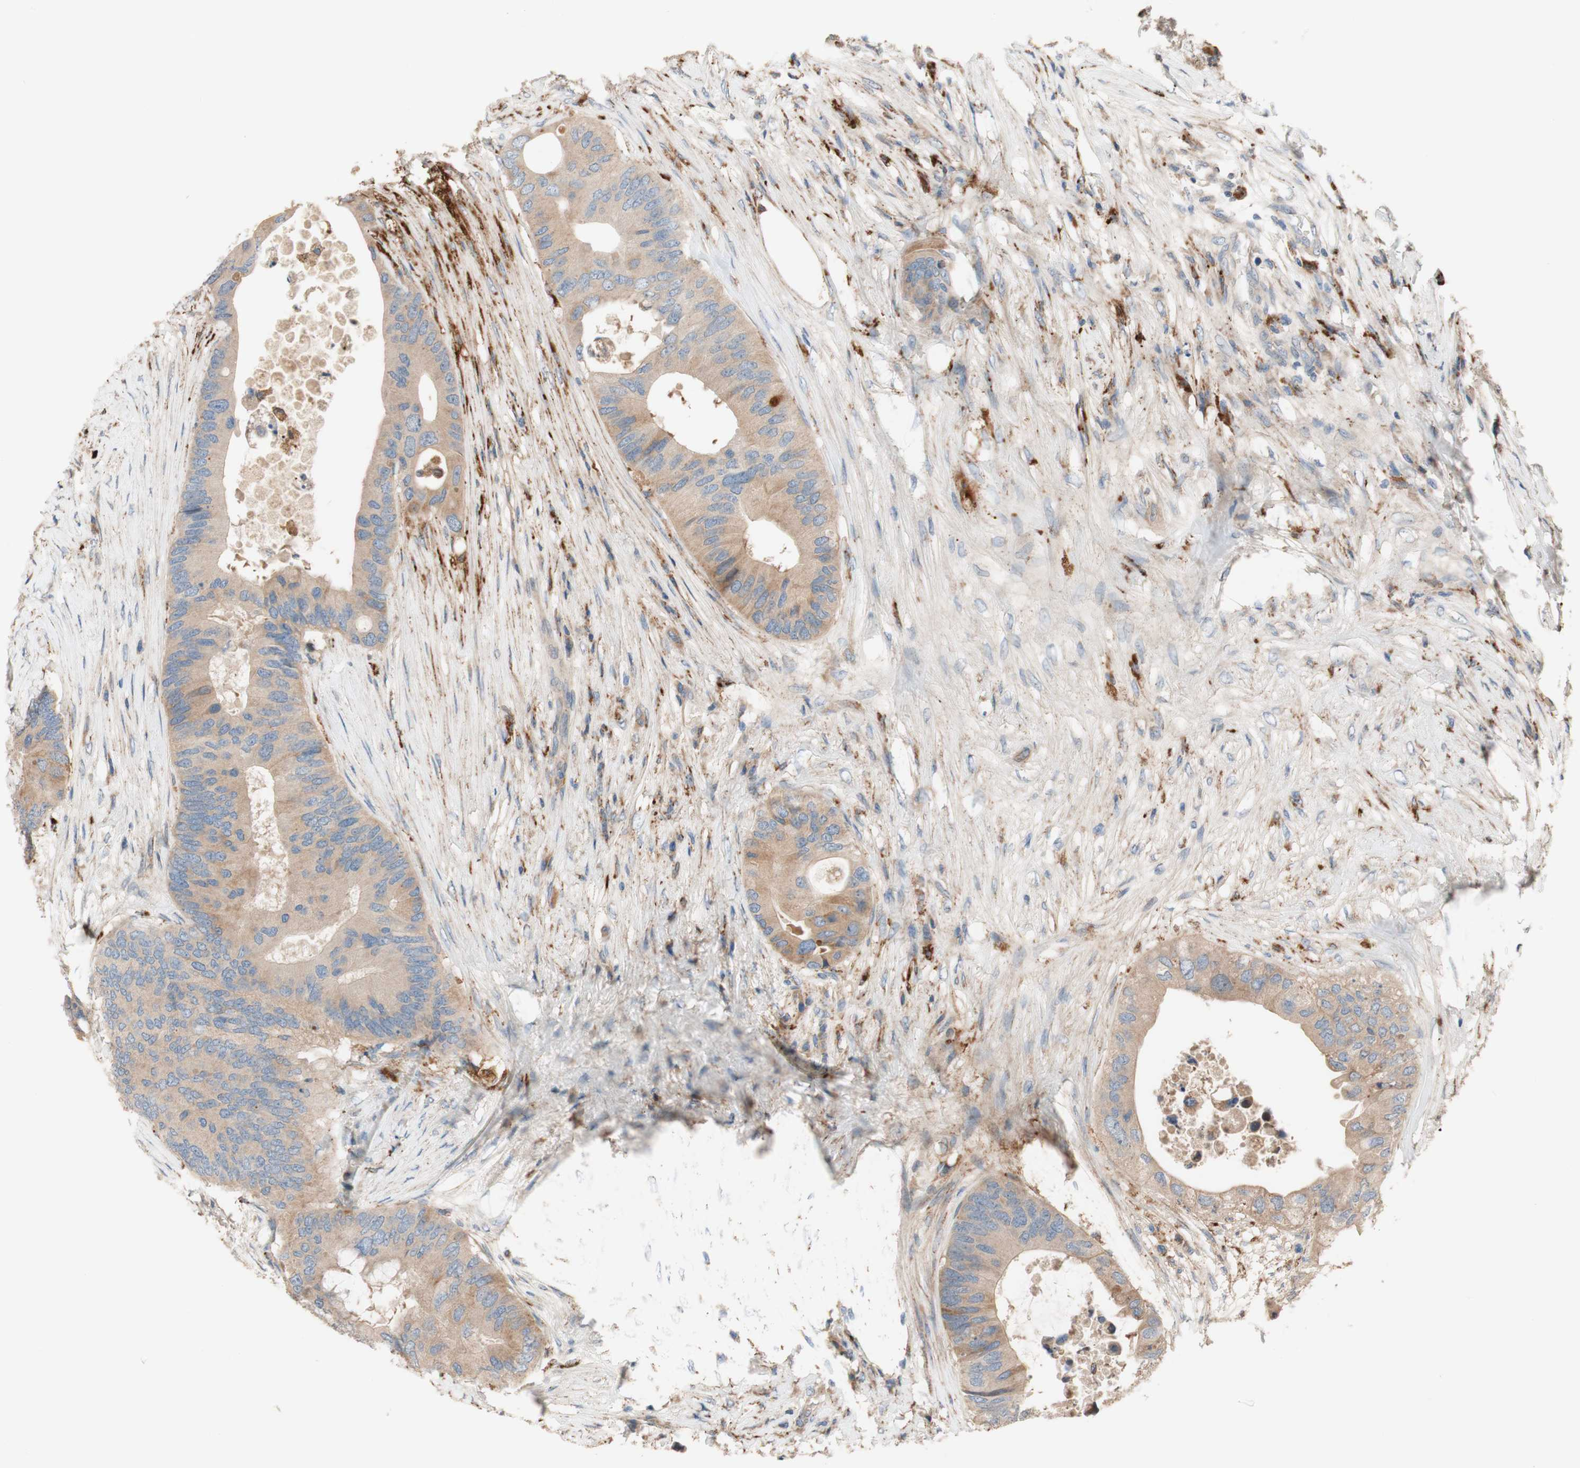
{"staining": {"intensity": "weak", "quantity": ">75%", "location": "cytoplasmic/membranous"}, "tissue": "colorectal cancer", "cell_type": "Tumor cells", "image_type": "cancer", "snomed": [{"axis": "morphology", "description": "Adenocarcinoma, NOS"}, {"axis": "topography", "description": "Colon"}], "caption": "Tumor cells reveal low levels of weak cytoplasmic/membranous staining in approximately >75% of cells in colorectal cancer (adenocarcinoma). The staining is performed using DAB (3,3'-diaminobenzidine) brown chromogen to label protein expression. The nuclei are counter-stained blue using hematoxylin.", "gene": "PTPN21", "patient": {"sex": "male", "age": 71}}